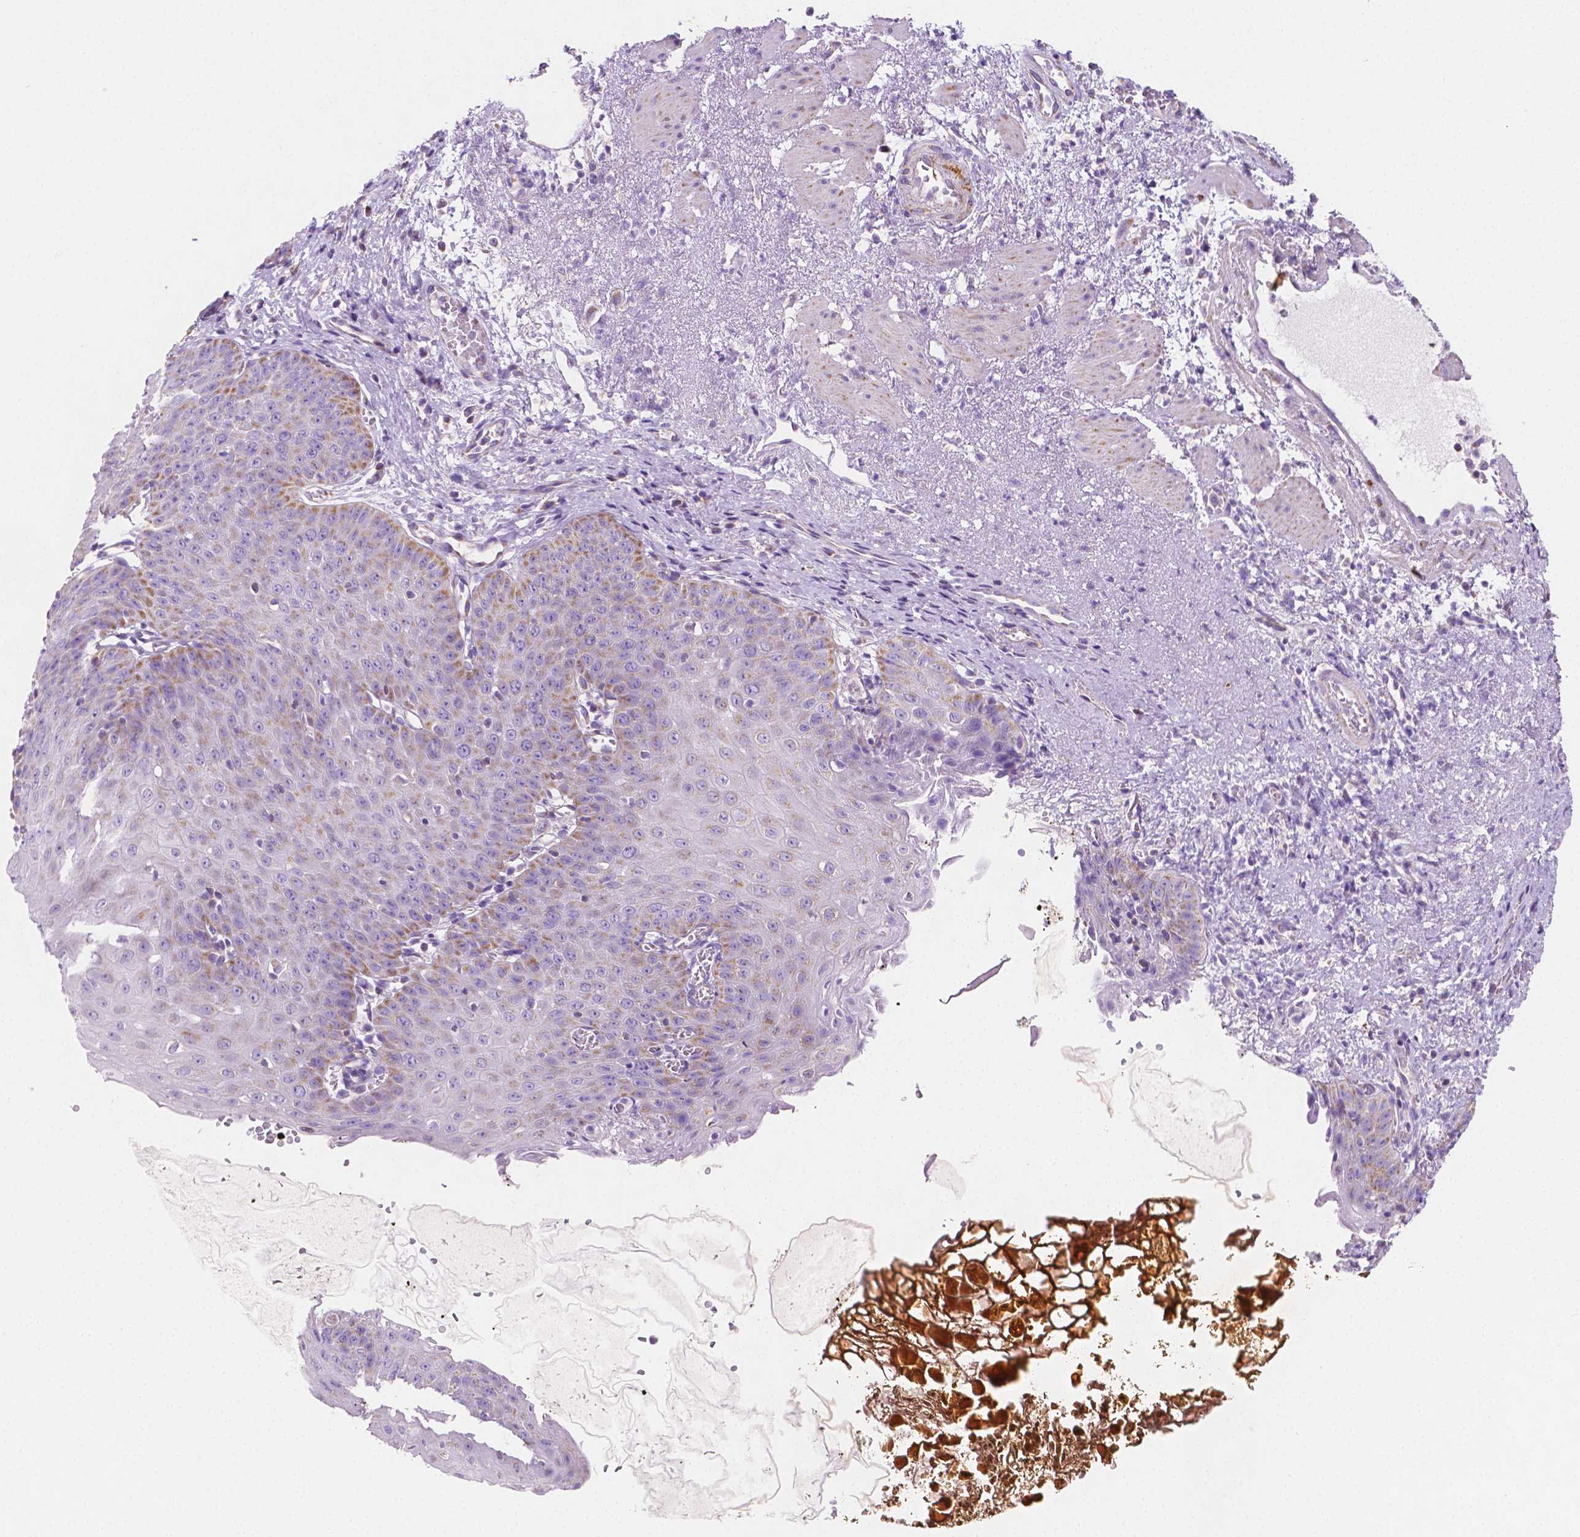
{"staining": {"intensity": "moderate", "quantity": "25%-75%", "location": "cytoplasmic/membranous"}, "tissue": "esophagus", "cell_type": "Squamous epithelial cells", "image_type": "normal", "snomed": [{"axis": "morphology", "description": "Normal tissue, NOS"}, {"axis": "topography", "description": "Esophagus"}], "caption": "Immunohistochemical staining of benign esophagus reveals moderate cytoplasmic/membranous protein positivity in about 25%-75% of squamous epithelial cells.", "gene": "SGTB", "patient": {"sex": "male", "age": 71}}